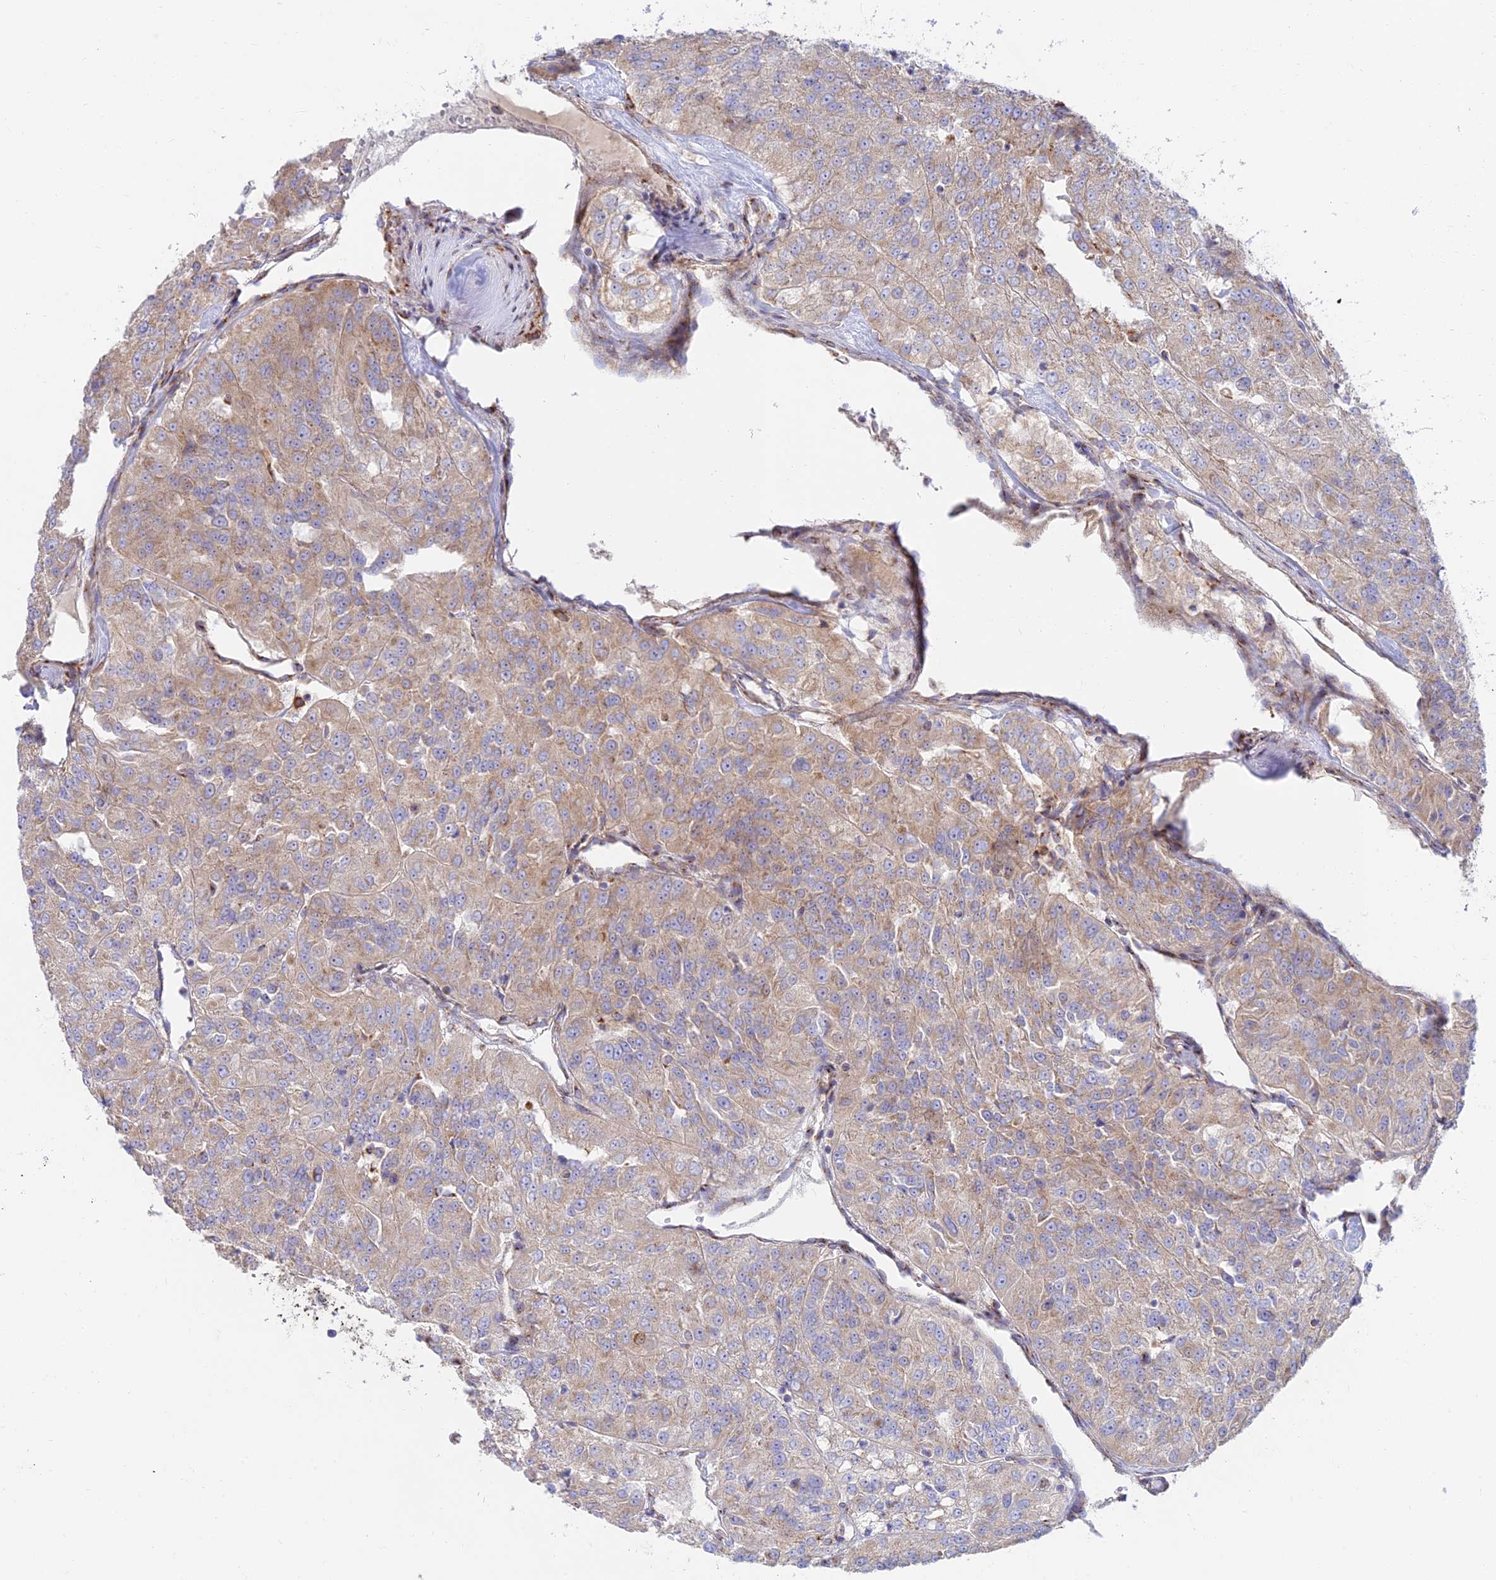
{"staining": {"intensity": "weak", "quantity": ">75%", "location": "cytoplasmic/membranous"}, "tissue": "renal cancer", "cell_type": "Tumor cells", "image_type": "cancer", "snomed": [{"axis": "morphology", "description": "Adenocarcinoma, NOS"}, {"axis": "topography", "description": "Kidney"}], "caption": "Human renal adenocarcinoma stained with a protein marker shows weak staining in tumor cells.", "gene": "GOLGA3", "patient": {"sex": "female", "age": 63}}